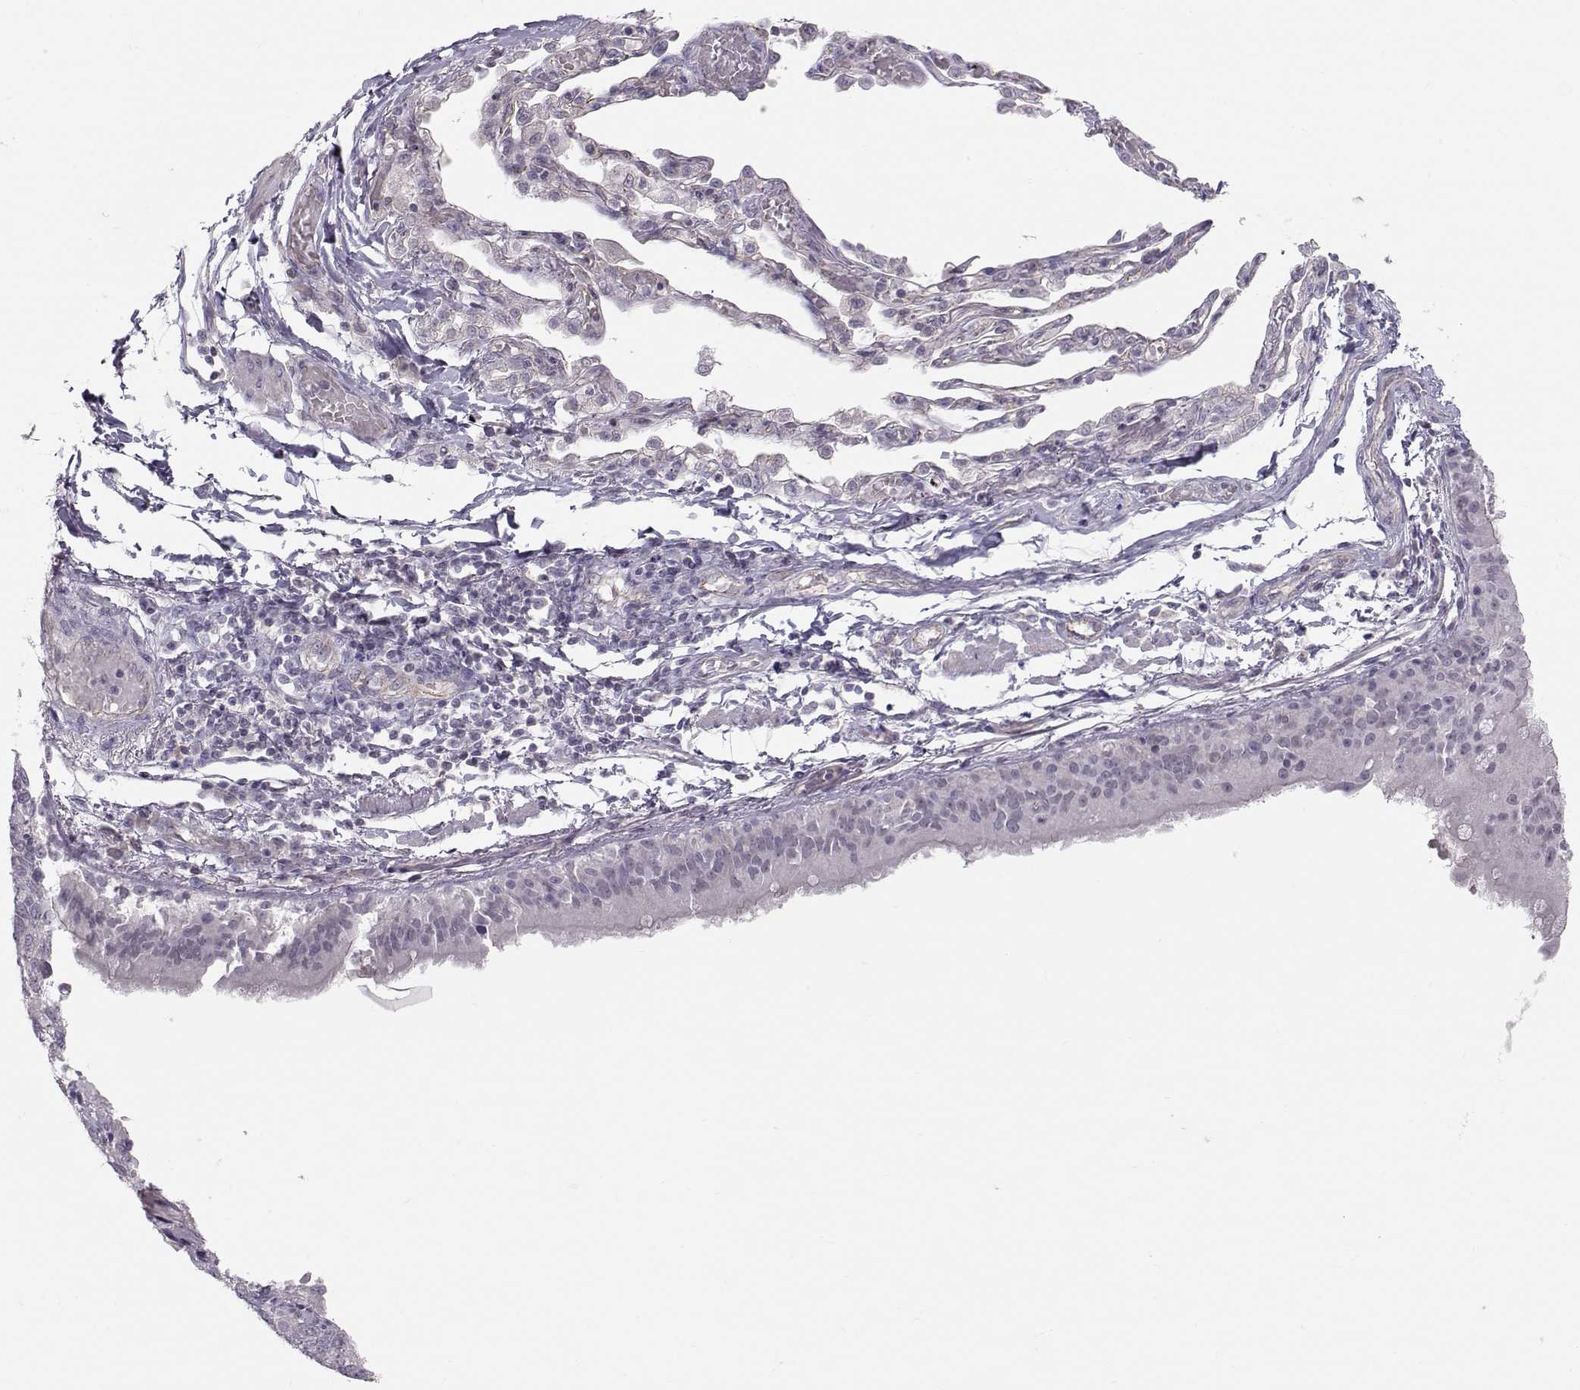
{"staining": {"intensity": "negative", "quantity": "none", "location": "none"}, "tissue": "lung cancer", "cell_type": "Tumor cells", "image_type": "cancer", "snomed": [{"axis": "morphology", "description": "Squamous cell carcinoma, NOS"}, {"axis": "topography", "description": "Lung"}], "caption": "IHC histopathology image of neoplastic tissue: human squamous cell carcinoma (lung) stained with DAB demonstrates no significant protein positivity in tumor cells.", "gene": "MAST1", "patient": {"sex": "male", "age": 73}}